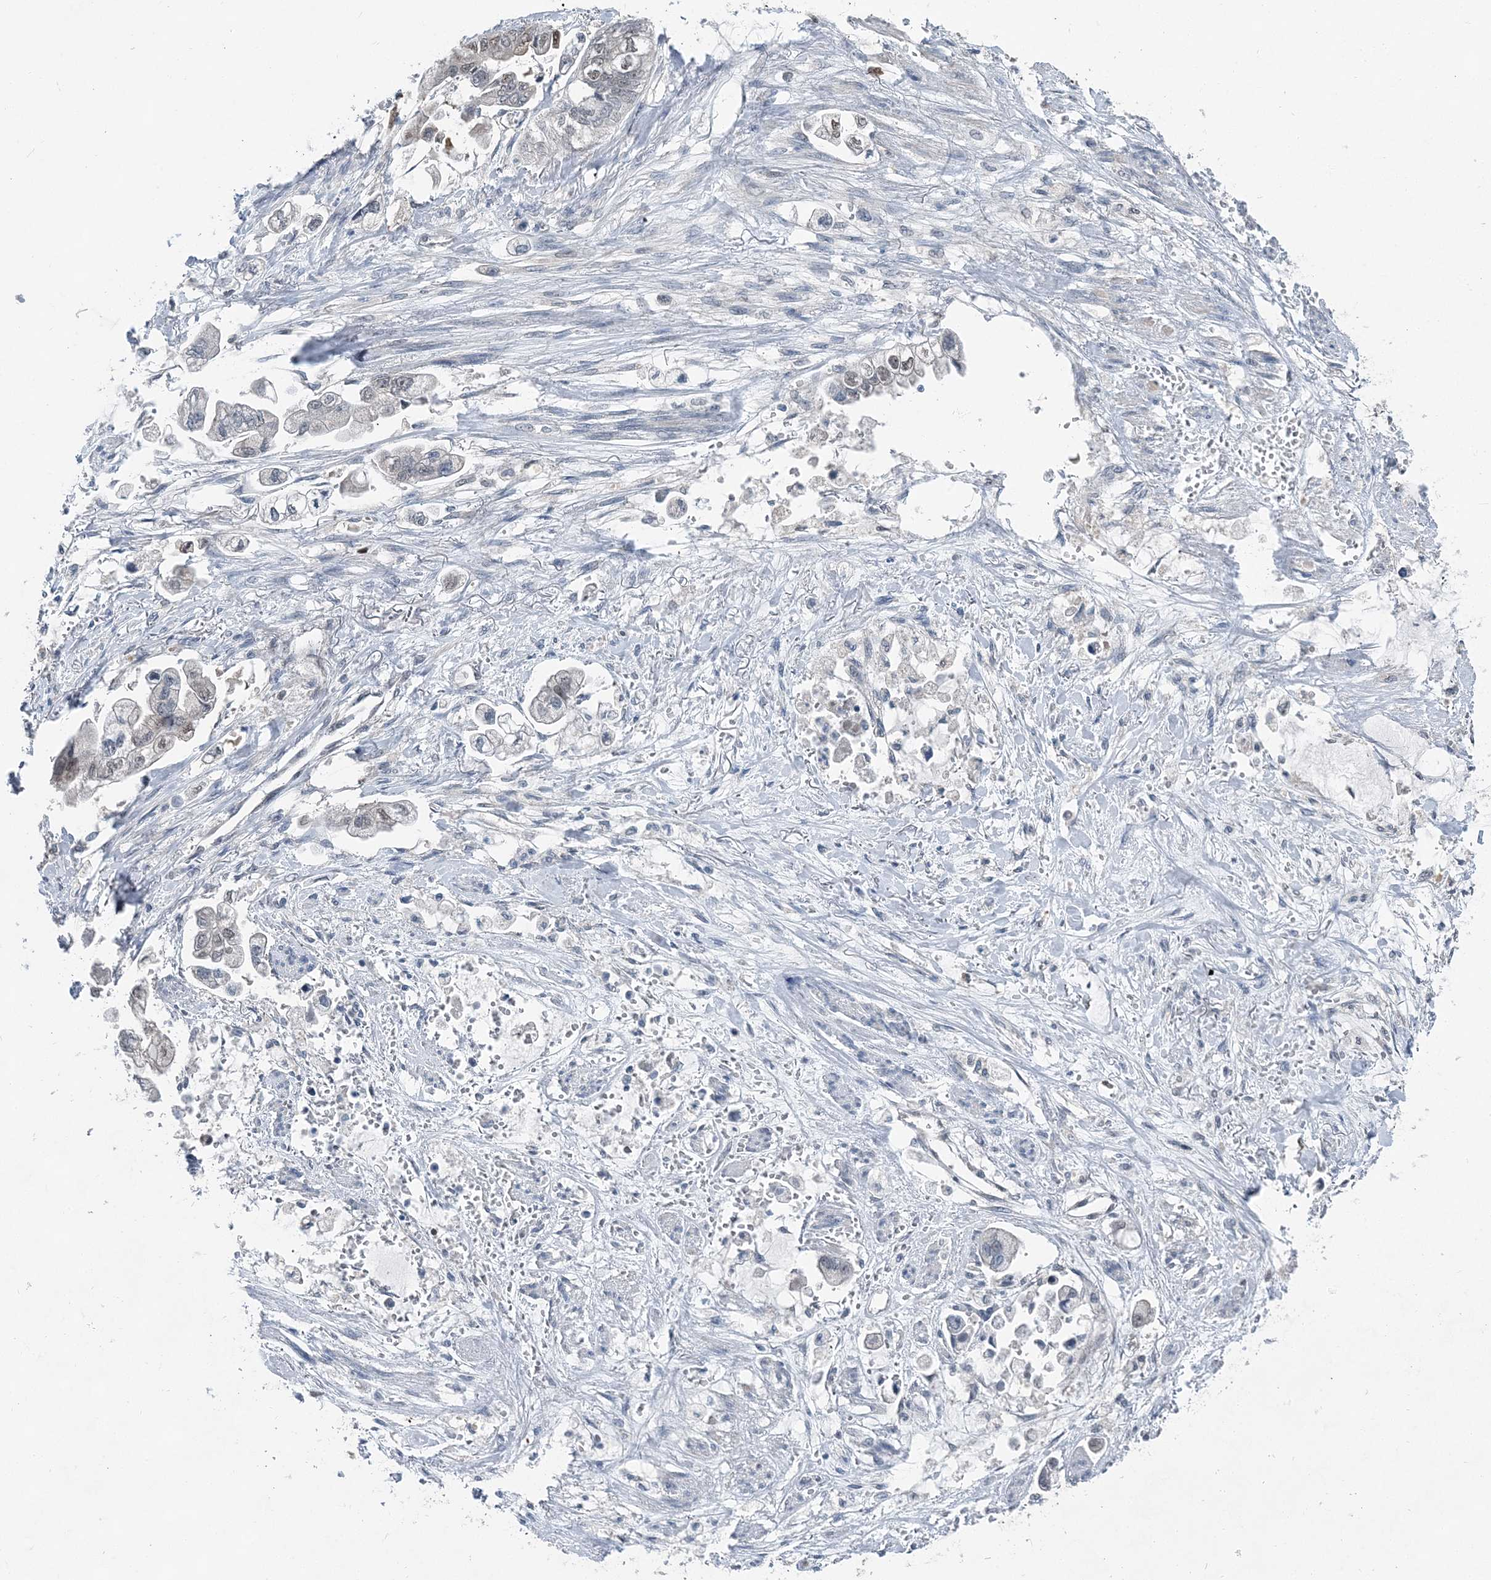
{"staining": {"intensity": "moderate", "quantity": "<25%", "location": "nuclear"}, "tissue": "stomach cancer", "cell_type": "Tumor cells", "image_type": "cancer", "snomed": [{"axis": "morphology", "description": "Adenocarcinoma, NOS"}, {"axis": "topography", "description": "Stomach"}], "caption": "Immunohistochemical staining of human adenocarcinoma (stomach) shows low levels of moderate nuclear protein expression in about <25% of tumor cells. (Stains: DAB (3,3'-diaminobenzidine) in brown, nuclei in blue, Microscopy: brightfield microscopy at high magnification).", "gene": "HAT1", "patient": {"sex": "male", "age": 62}}